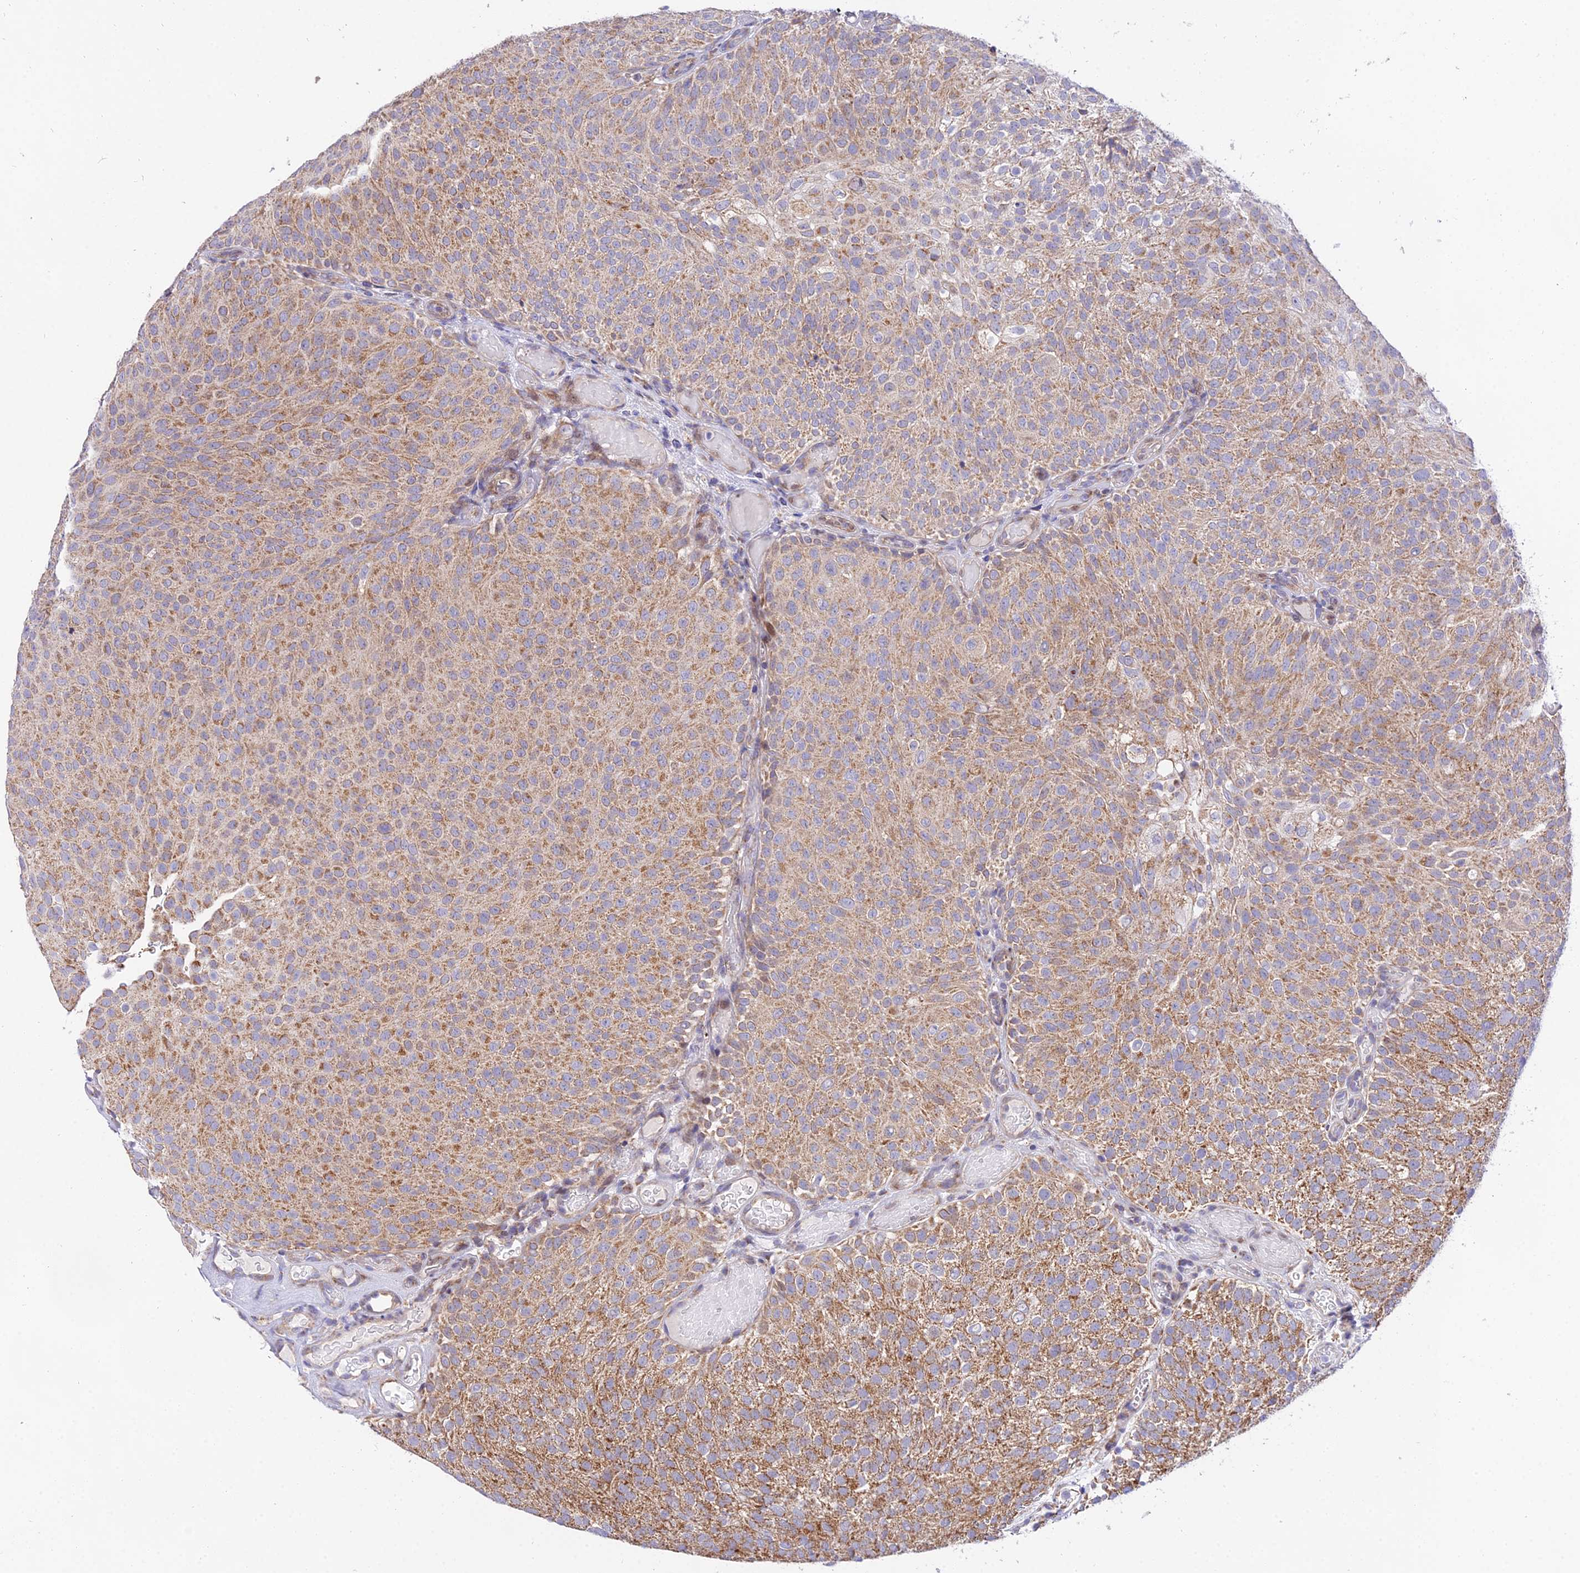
{"staining": {"intensity": "moderate", "quantity": ">75%", "location": "cytoplasmic/membranous"}, "tissue": "urothelial cancer", "cell_type": "Tumor cells", "image_type": "cancer", "snomed": [{"axis": "morphology", "description": "Urothelial carcinoma, Low grade"}, {"axis": "topography", "description": "Urinary bladder"}], "caption": "Protein staining by IHC displays moderate cytoplasmic/membranous positivity in about >75% of tumor cells in low-grade urothelial carcinoma.", "gene": "ATP5PB", "patient": {"sex": "male", "age": 78}}